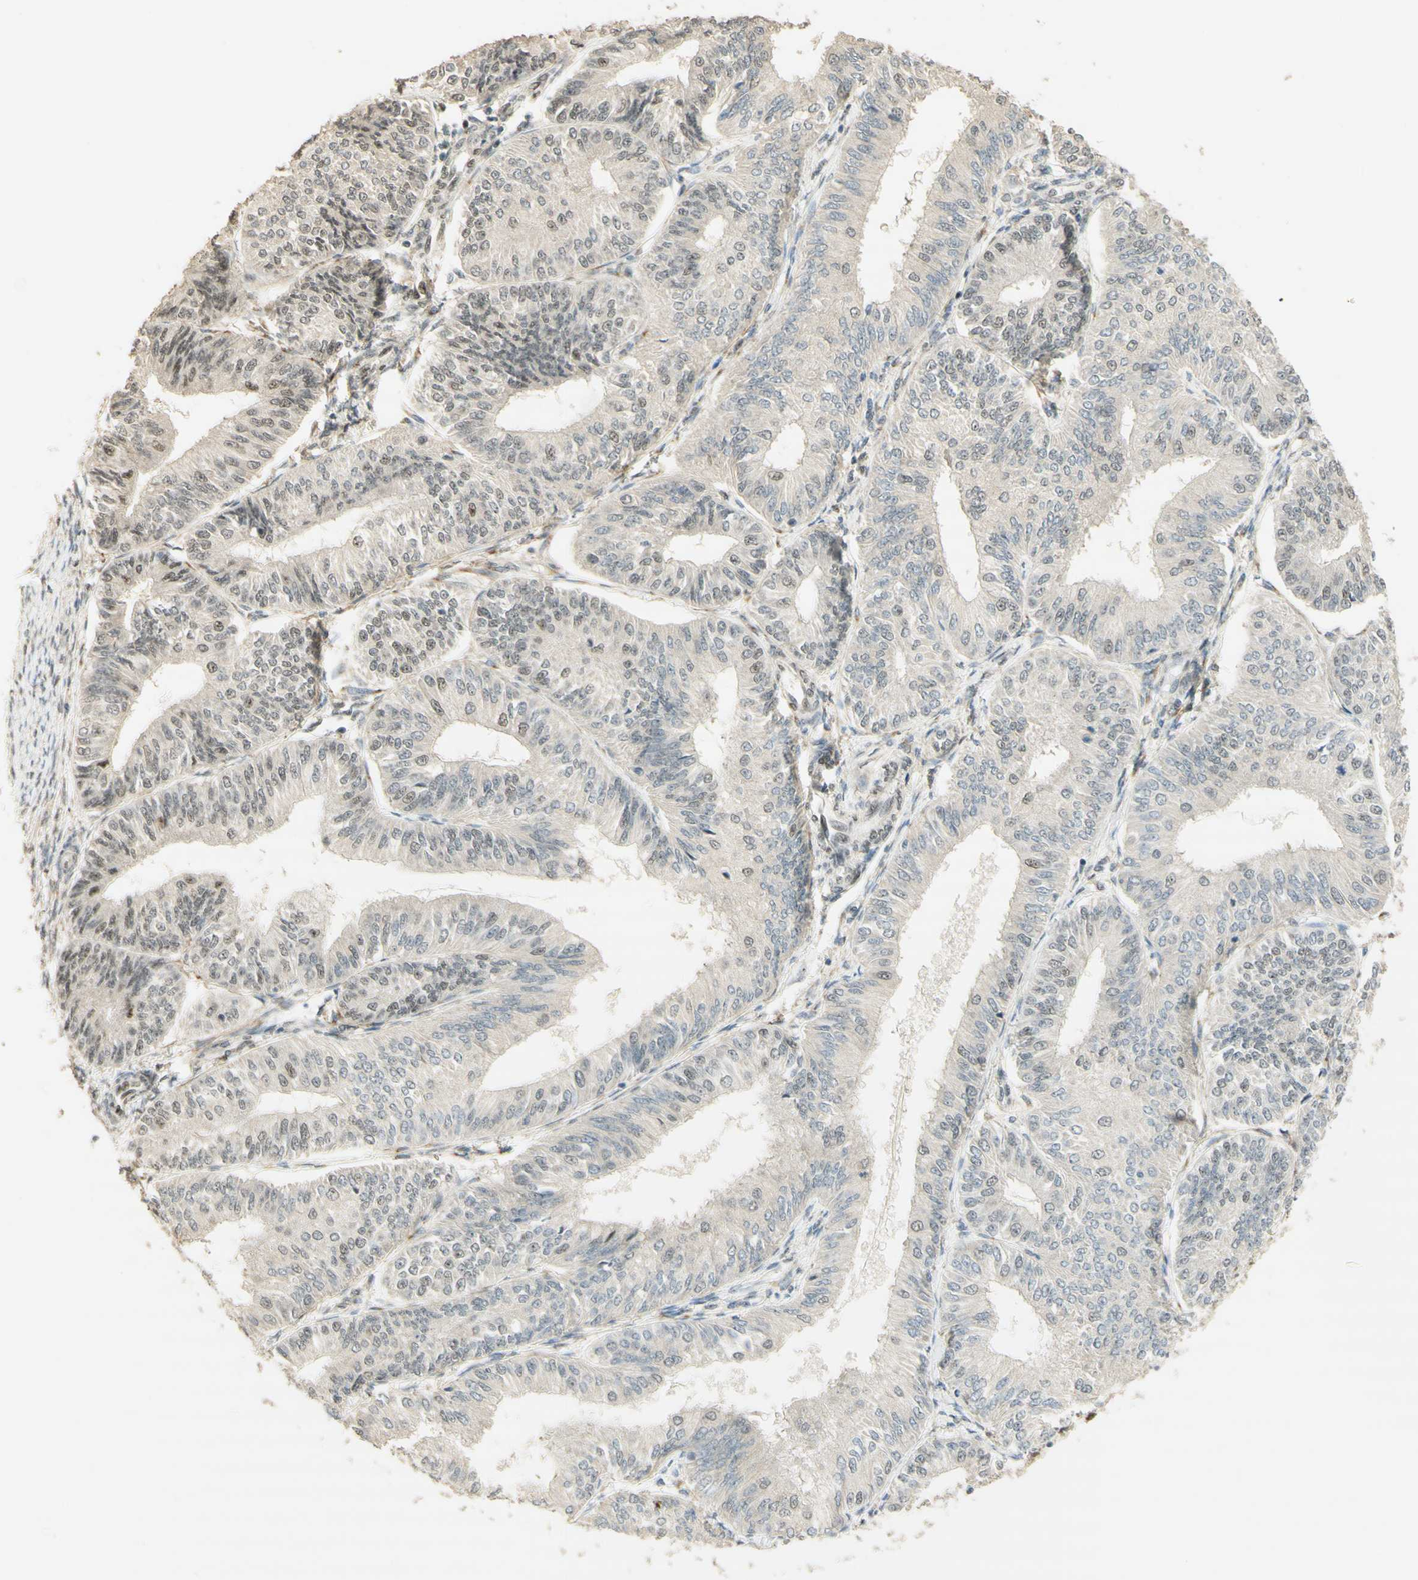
{"staining": {"intensity": "weak", "quantity": "<25%", "location": "nuclear"}, "tissue": "endometrial cancer", "cell_type": "Tumor cells", "image_type": "cancer", "snomed": [{"axis": "morphology", "description": "Adenocarcinoma, NOS"}, {"axis": "topography", "description": "Endometrium"}], "caption": "This is an immunohistochemistry micrograph of human endometrial cancer (adenocarcinoma). There is no positivity in tumor cells.", "gene": "FOXP1", "patient": {"sex": "female", "age": 58}}